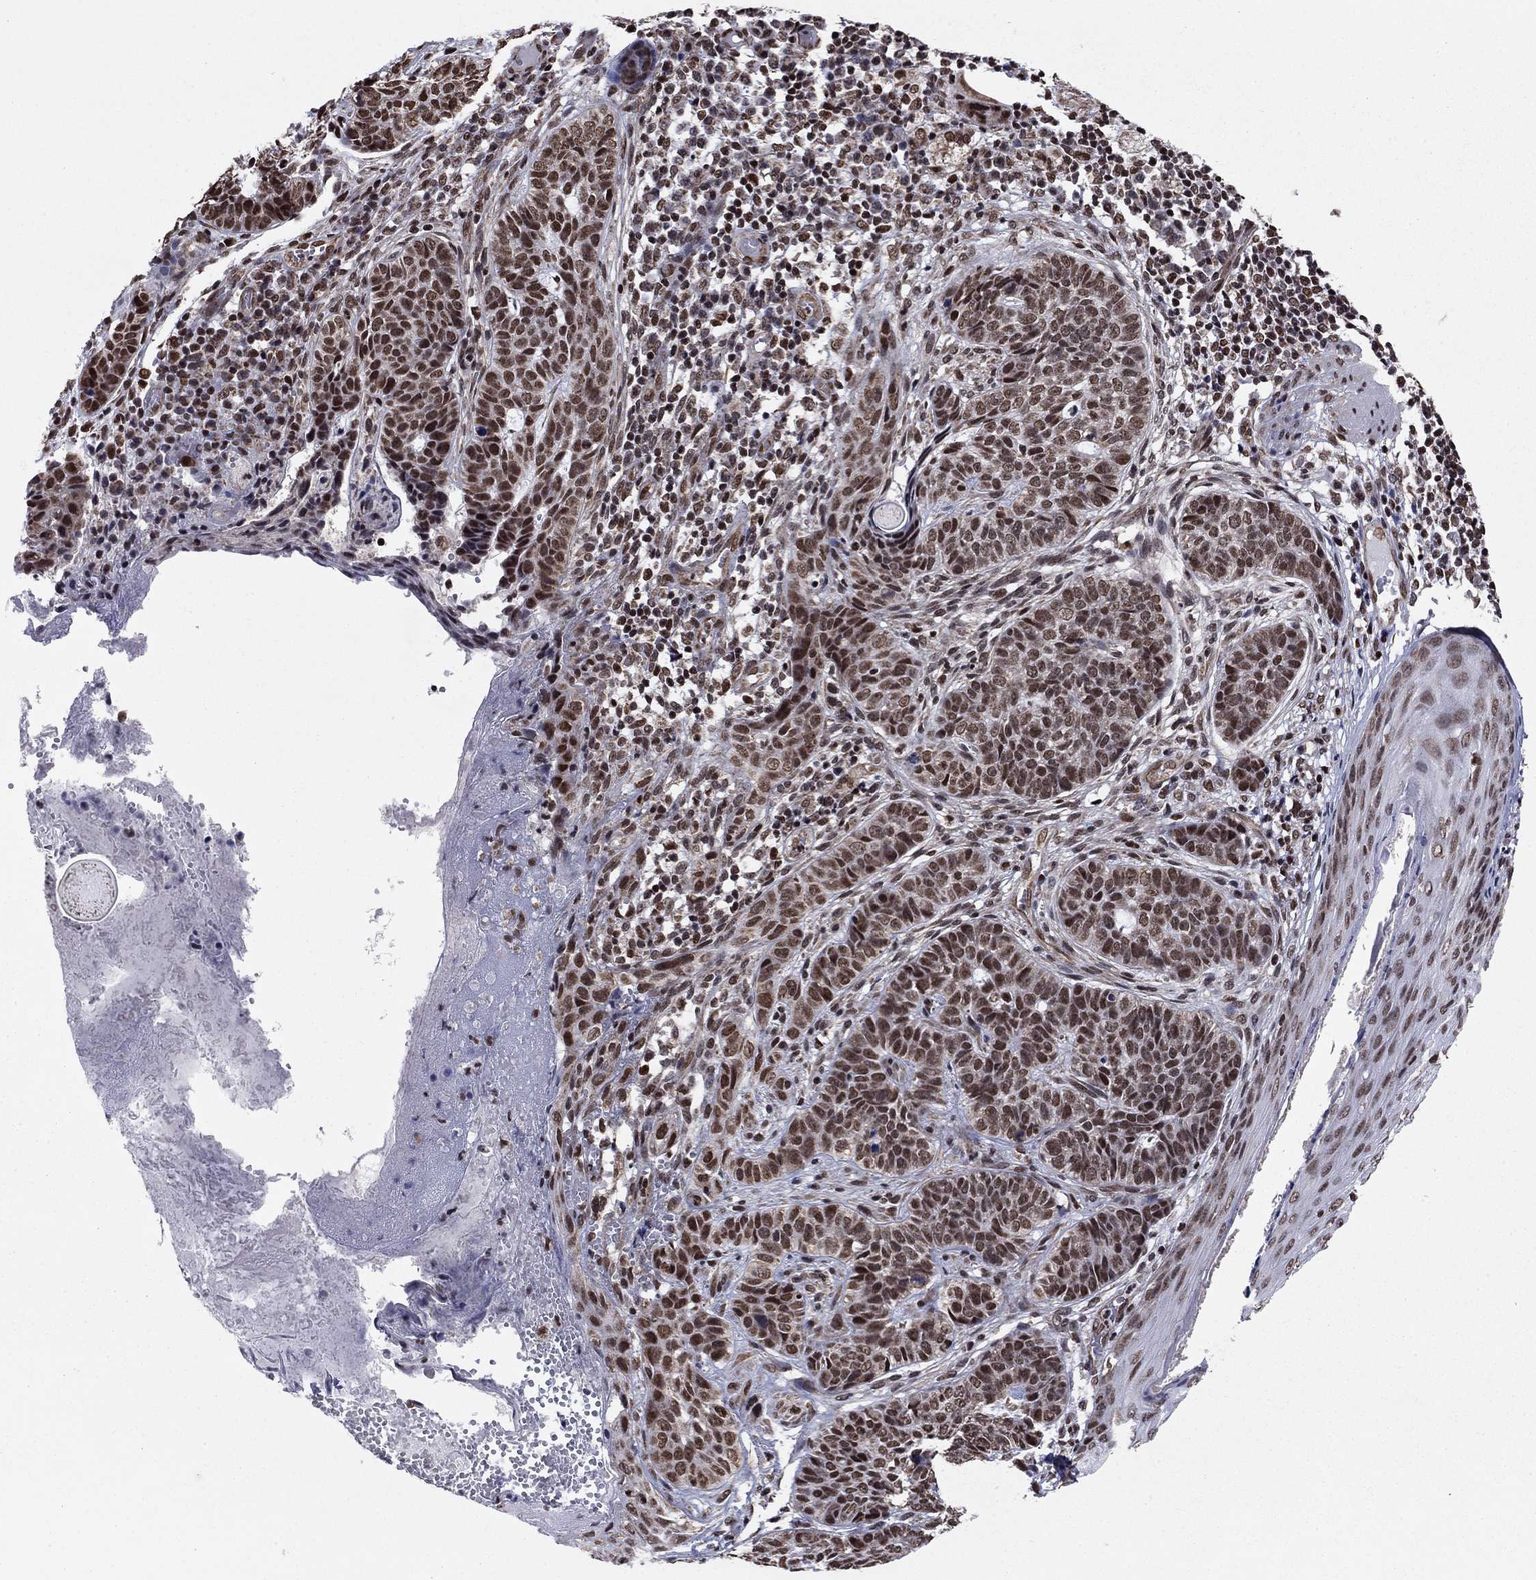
{"staining": {"intensity": "strong", "quantity": ">75%", "location": "nuclear"}, "tissue": "skin cancer", "cell_type": "Tumor cells", "image_type": "cancer", "snomed": [{"axis": "morphology", "description": "Basal cell carcinoma"}, {"axis": "topography", "description": "Skin"}], "caption": "A high amount of strong nuclear staining is appreciated in approximately >75% of tumor cells in basal cell carcinoma (skin) tissue.", "gene": "N4BP2", "patient": {"sex": "female", "age": 69}}